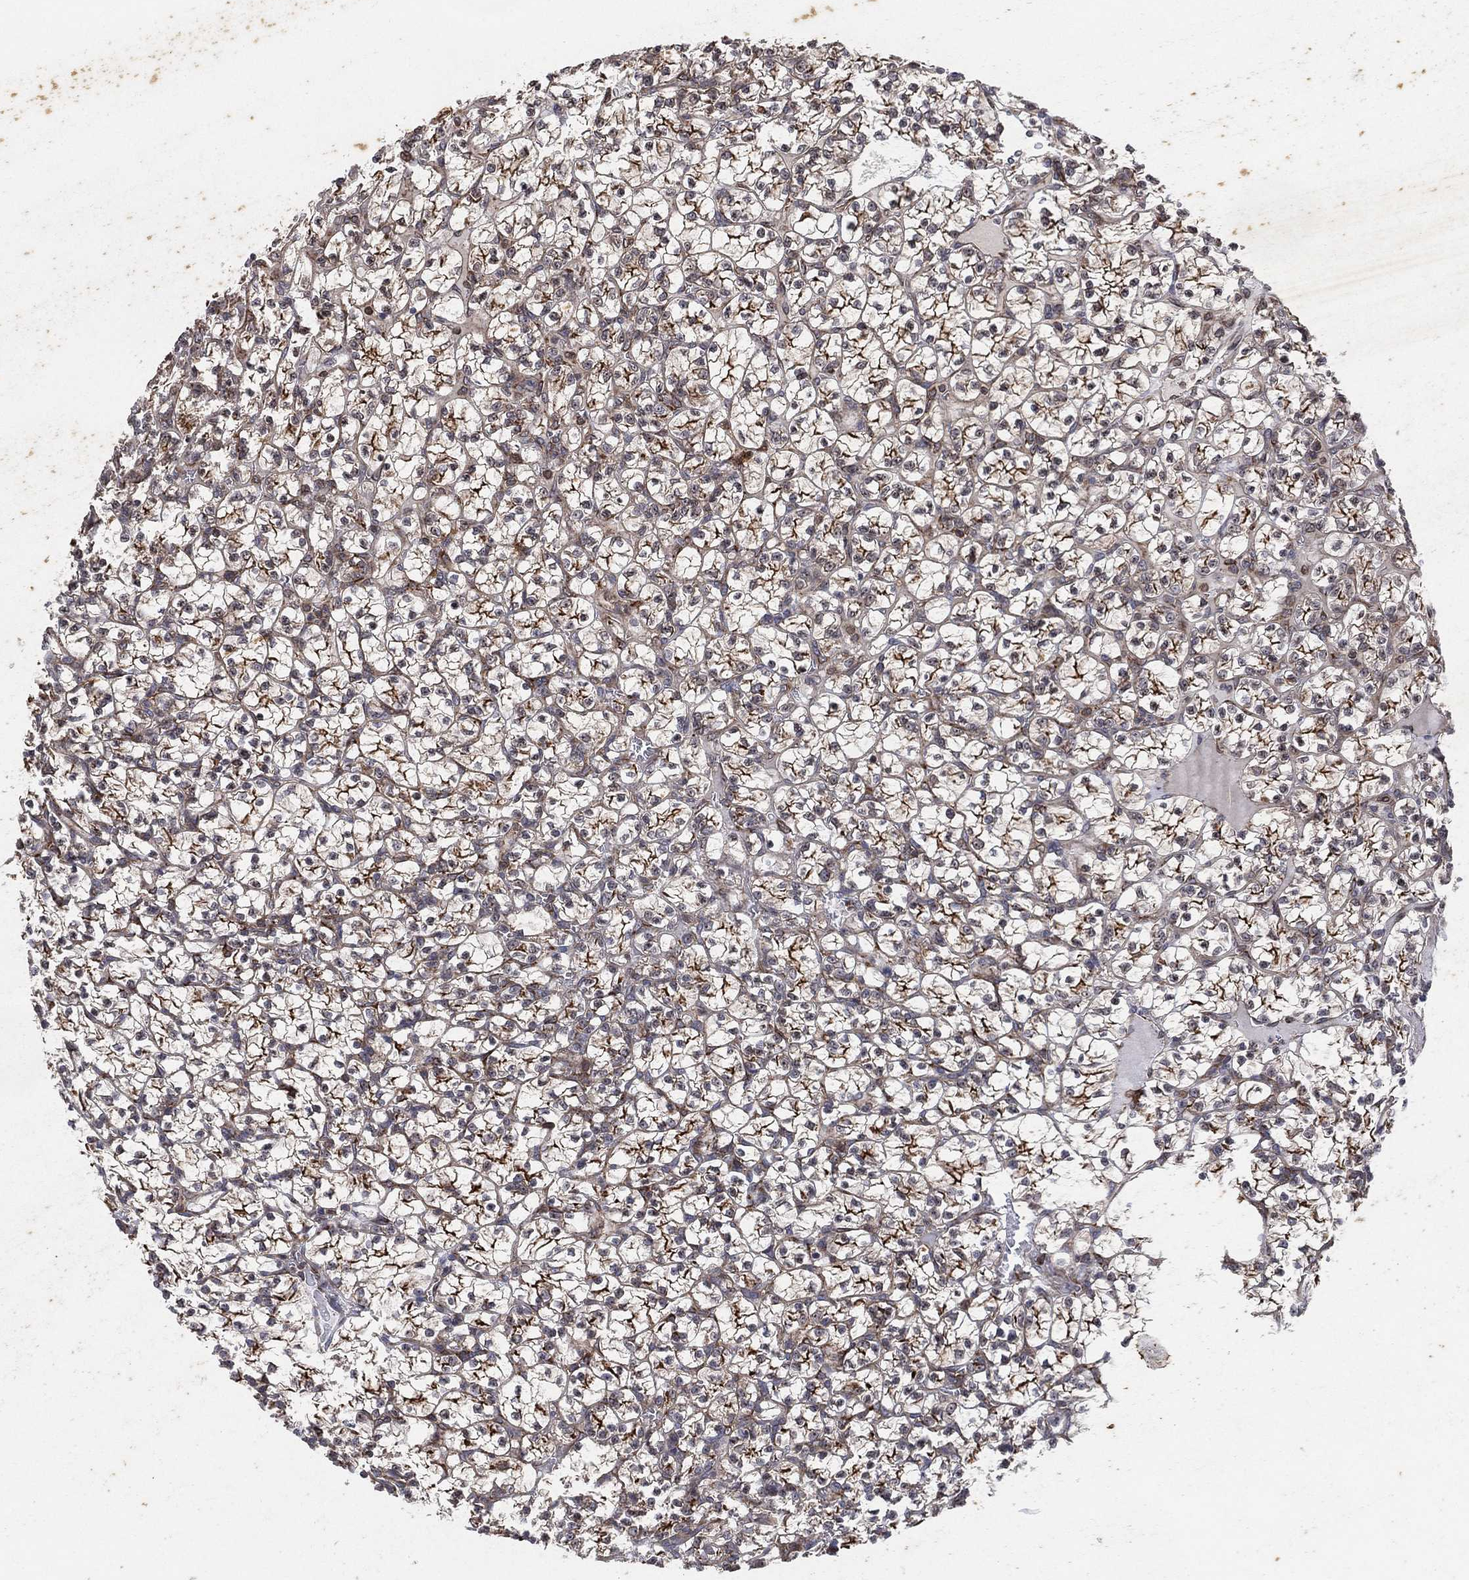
{"staining": {"intensity": "strong", "quantity": ">75%", "location": "cytoplasmic/membranous"}, "tissue": "renal cancer", "cell_type": "Tumor cells", "image_type": "cancer", "snomed": [{"axis": "morphology", "description": "Adenocarcinoma, NOS"}, {"axis": "topography", "description": "Kidney"}], "caption": "Immunohistochemistry photomicrograph of neoplastic tissue: human renal cancer stained using immunohistochemistry (IHC) shows high levels of strong protein expression localized specifically in the cytoplasmic/membranous of tumor cells, appearing as a cytoplasmic/membranous brown color.", "gene": "TMCO1", "patient": {"sex": "female", "age": 89}}